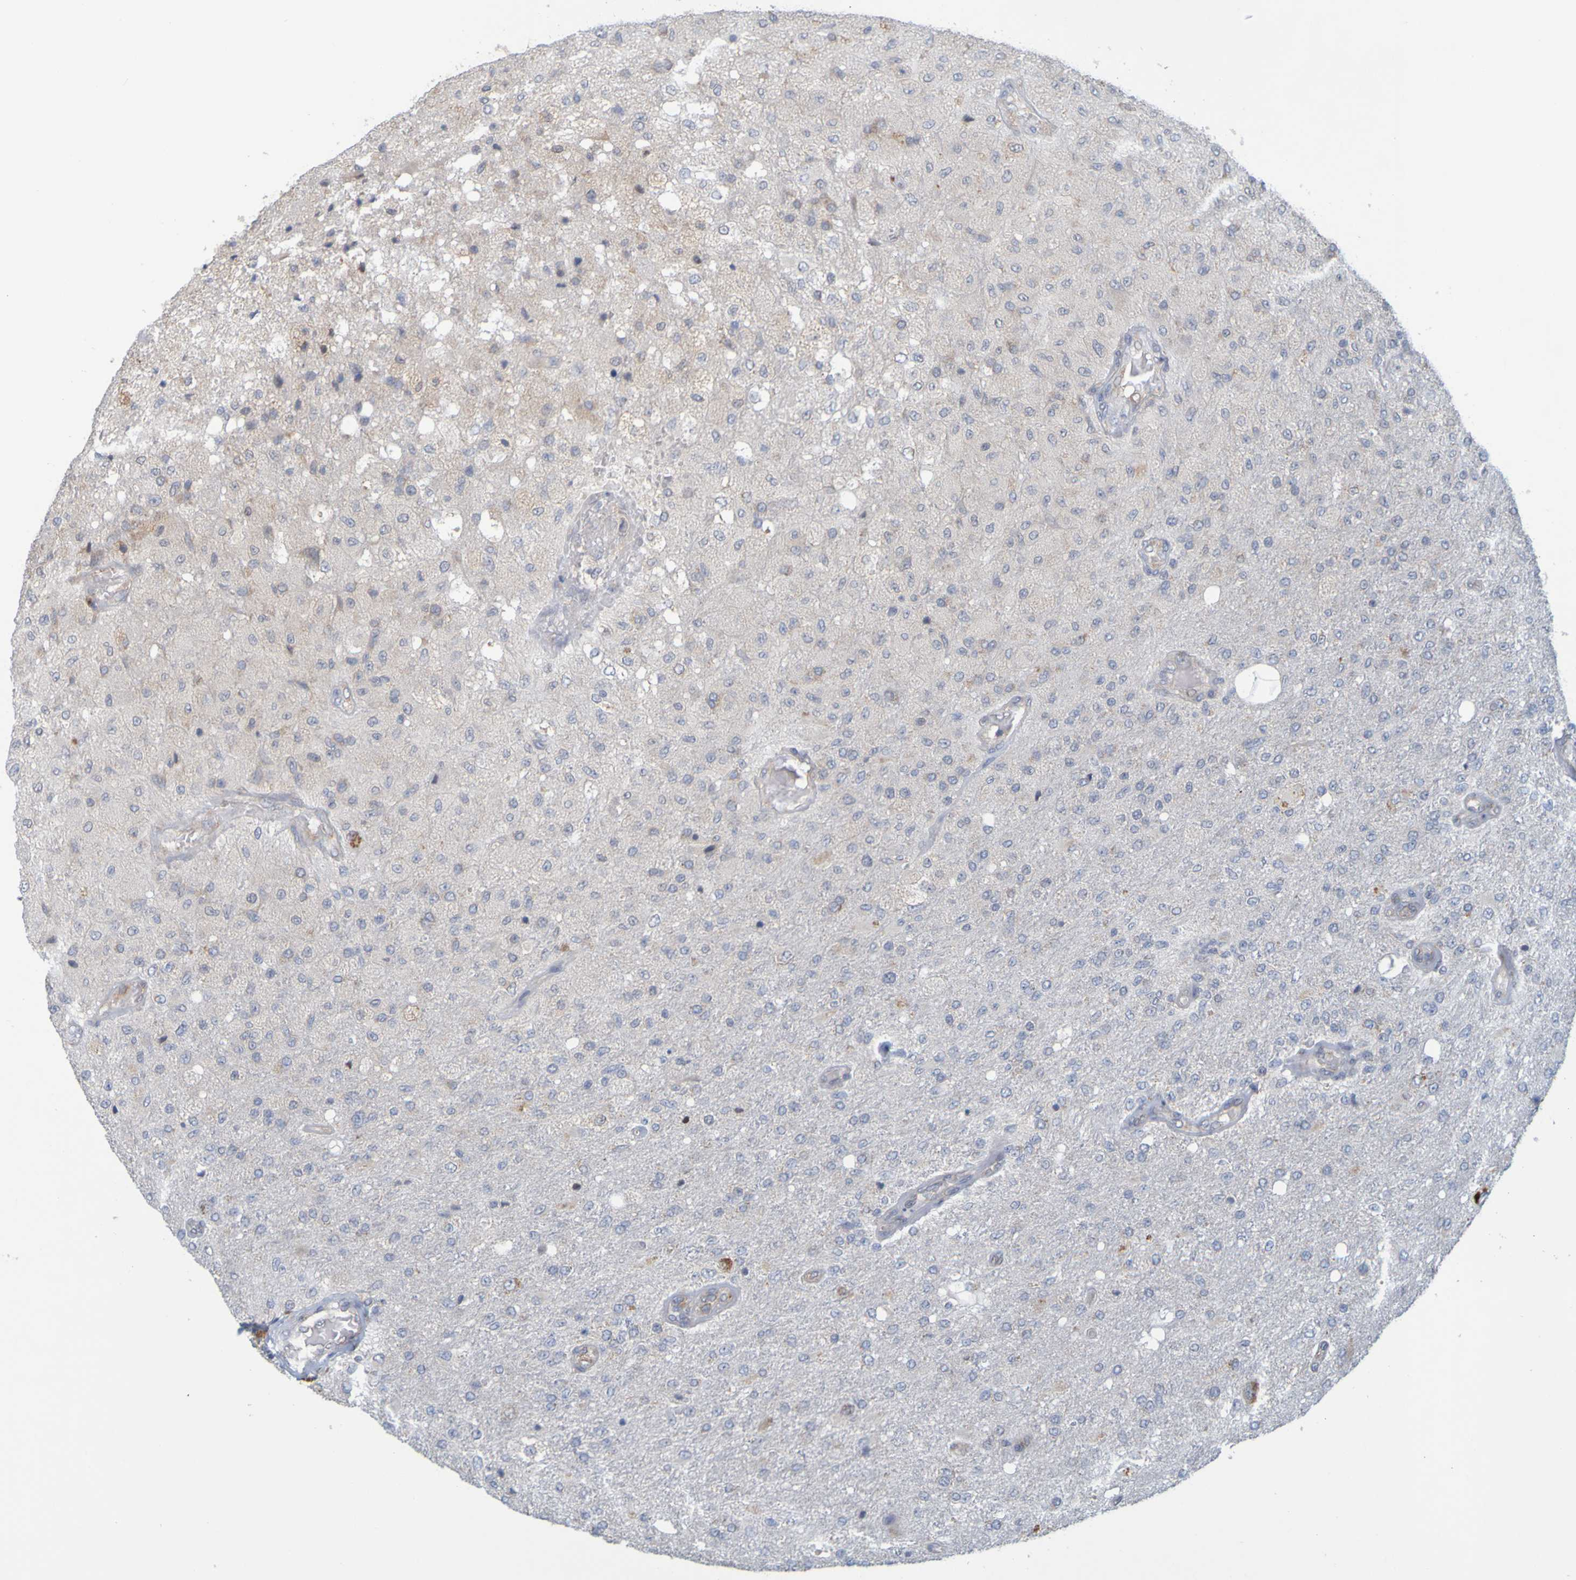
{"staining": {"intensity": "moderate", "quantity": "25%-75%", "location": "cytoplasmic/membranous"}, "tissue": "glioma", "cell_type": "Tumor cells", "image_type": "cancer", "snomed": [{"axis": "morphology", "description": "Normal tissue, NOS"}, {"axis": "morphology", "description": "Glioma, malignant, High grade"}, {"axis": "topography", "description": "Cerebral cortex"}], "caption": "Glioma stained with a protein marker exhibits moderate staining in tumor cells.", "gene": "MOGS", "patient": {"sex": "male", "age": 77}}